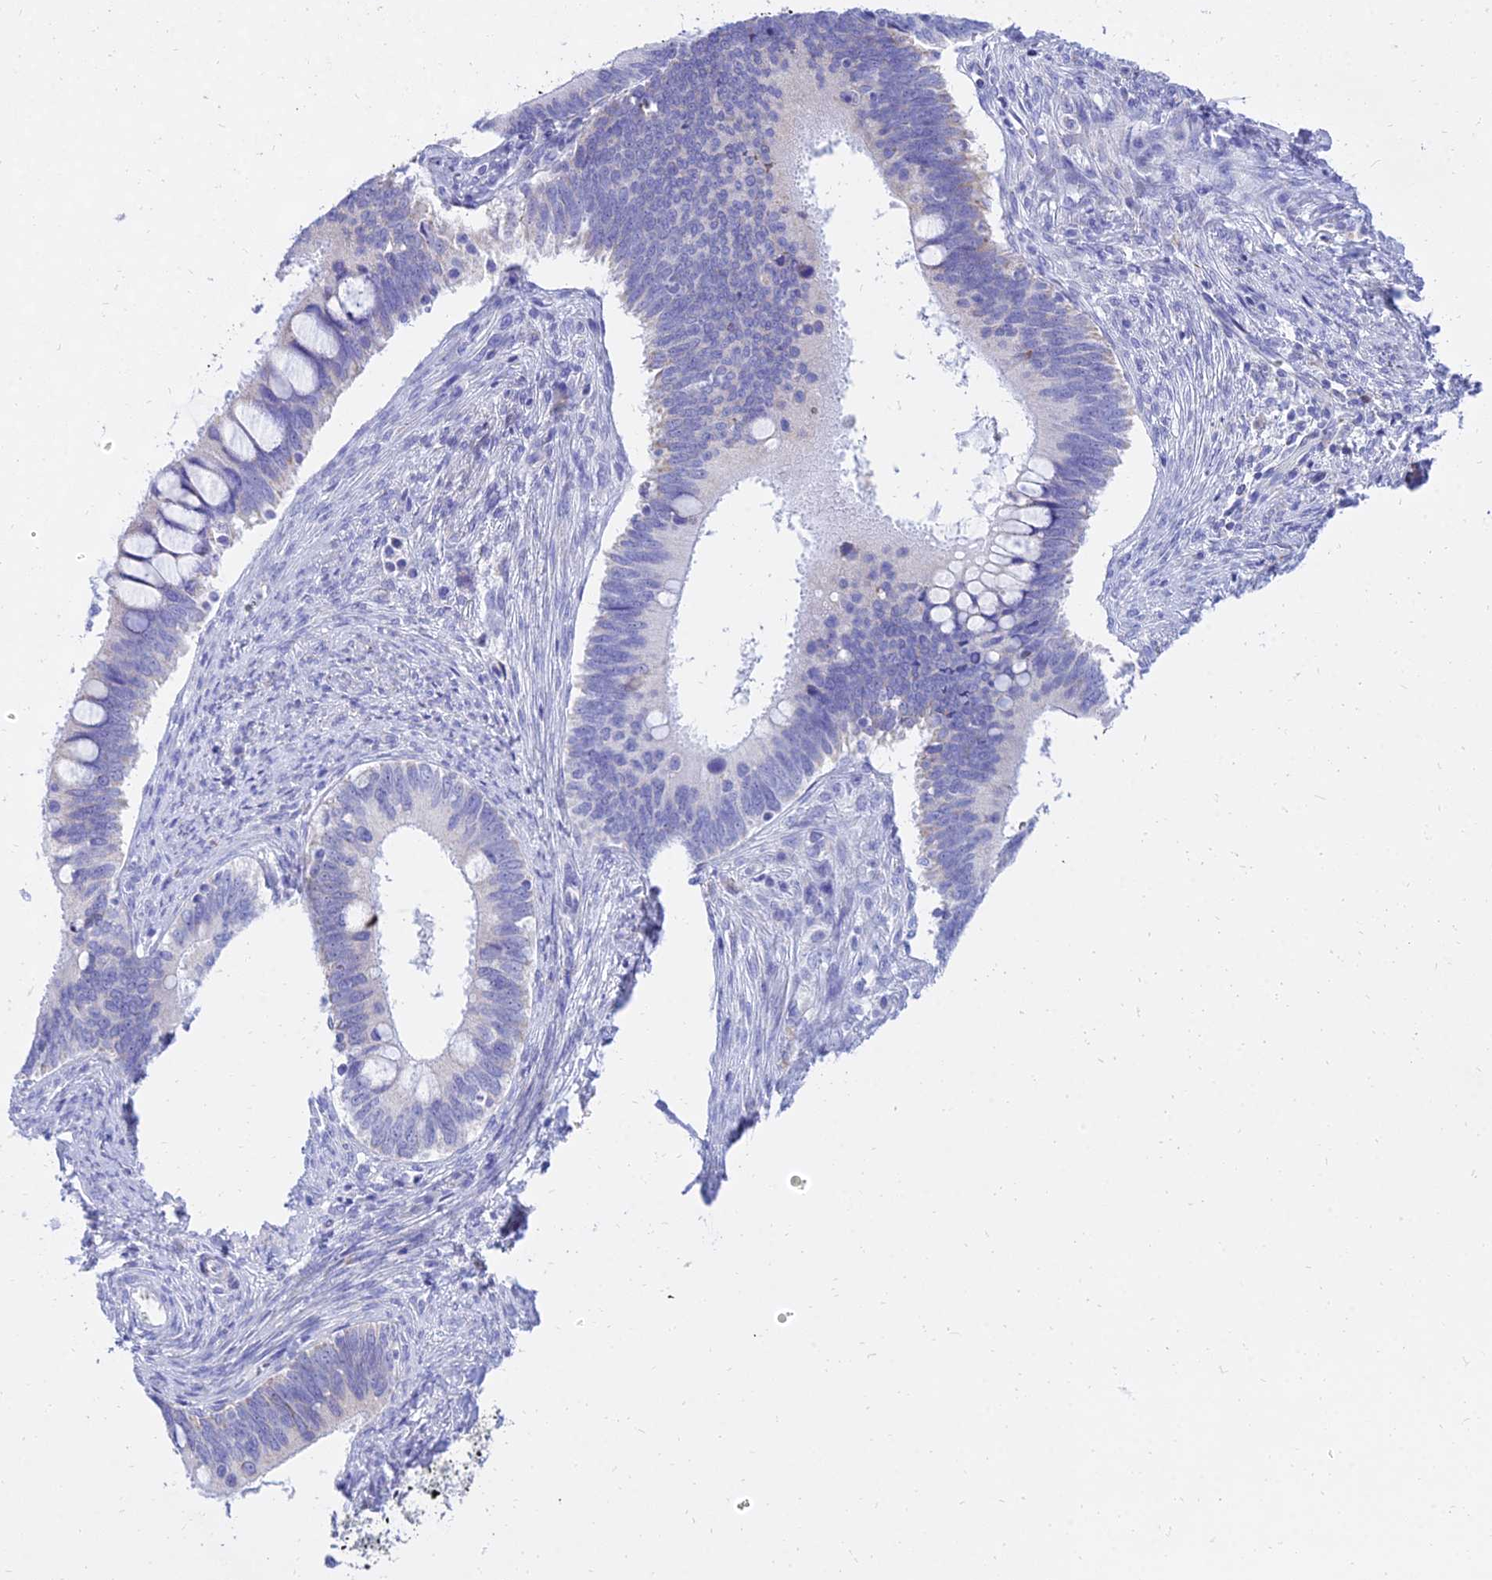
{"staining": {"intensity": "negative", "quantity": "none", "location": "none"}, "tissue": "cervical cancer", "cell_type": "Tumor cells", "image_type": "cancer", "snomed": [{"axis": "morphology", "description": "Adenocarcinoma, NOS"}, {"axis": "topography", "description": "Cervix"}], "caption": "Protein analysis of cervical cancer shows no significant expression in tumor cells.", "gene": "PKN3", "patient": {"sex": "female", "age": 42}}